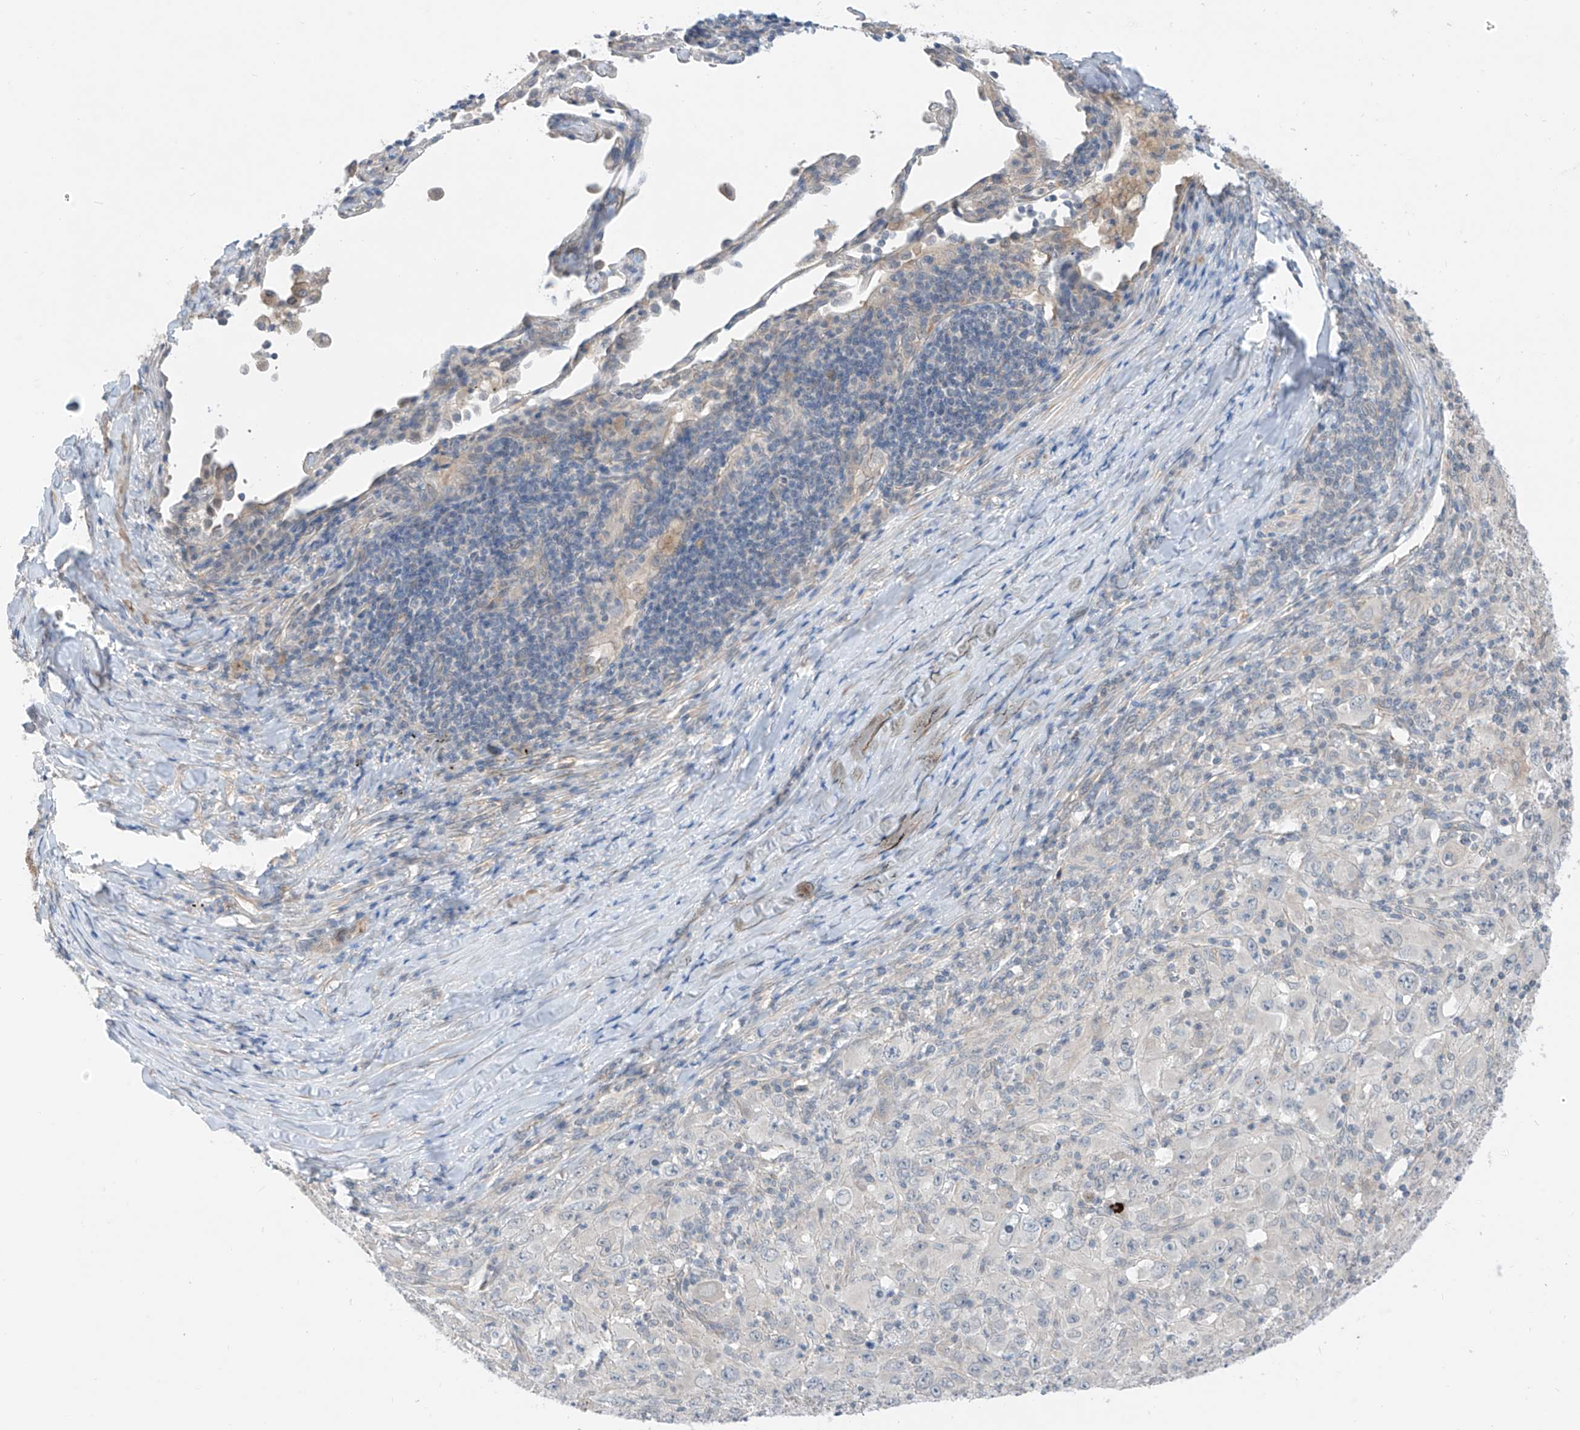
{"staining": {"intensity": "negative", "quantity": "none", "location": "none"}, "tissue": "melanoma", "cell_type": "Tumor cells", "image_type": "cancer", "snomed": [{"axis": "morphology", "description": "Malignant melanoma, Metastatic site"}, {"axis": "topography", "description": "Skin"}], "caption": "An IHC photomicrograph of melanoma is shown. There is no staining in tumor cells of melanoma. (DAB immunohistochemistry (IHC), high magnification).", "gene": "ABLIM2", "patient": {"sex": "female", "age": 56}}